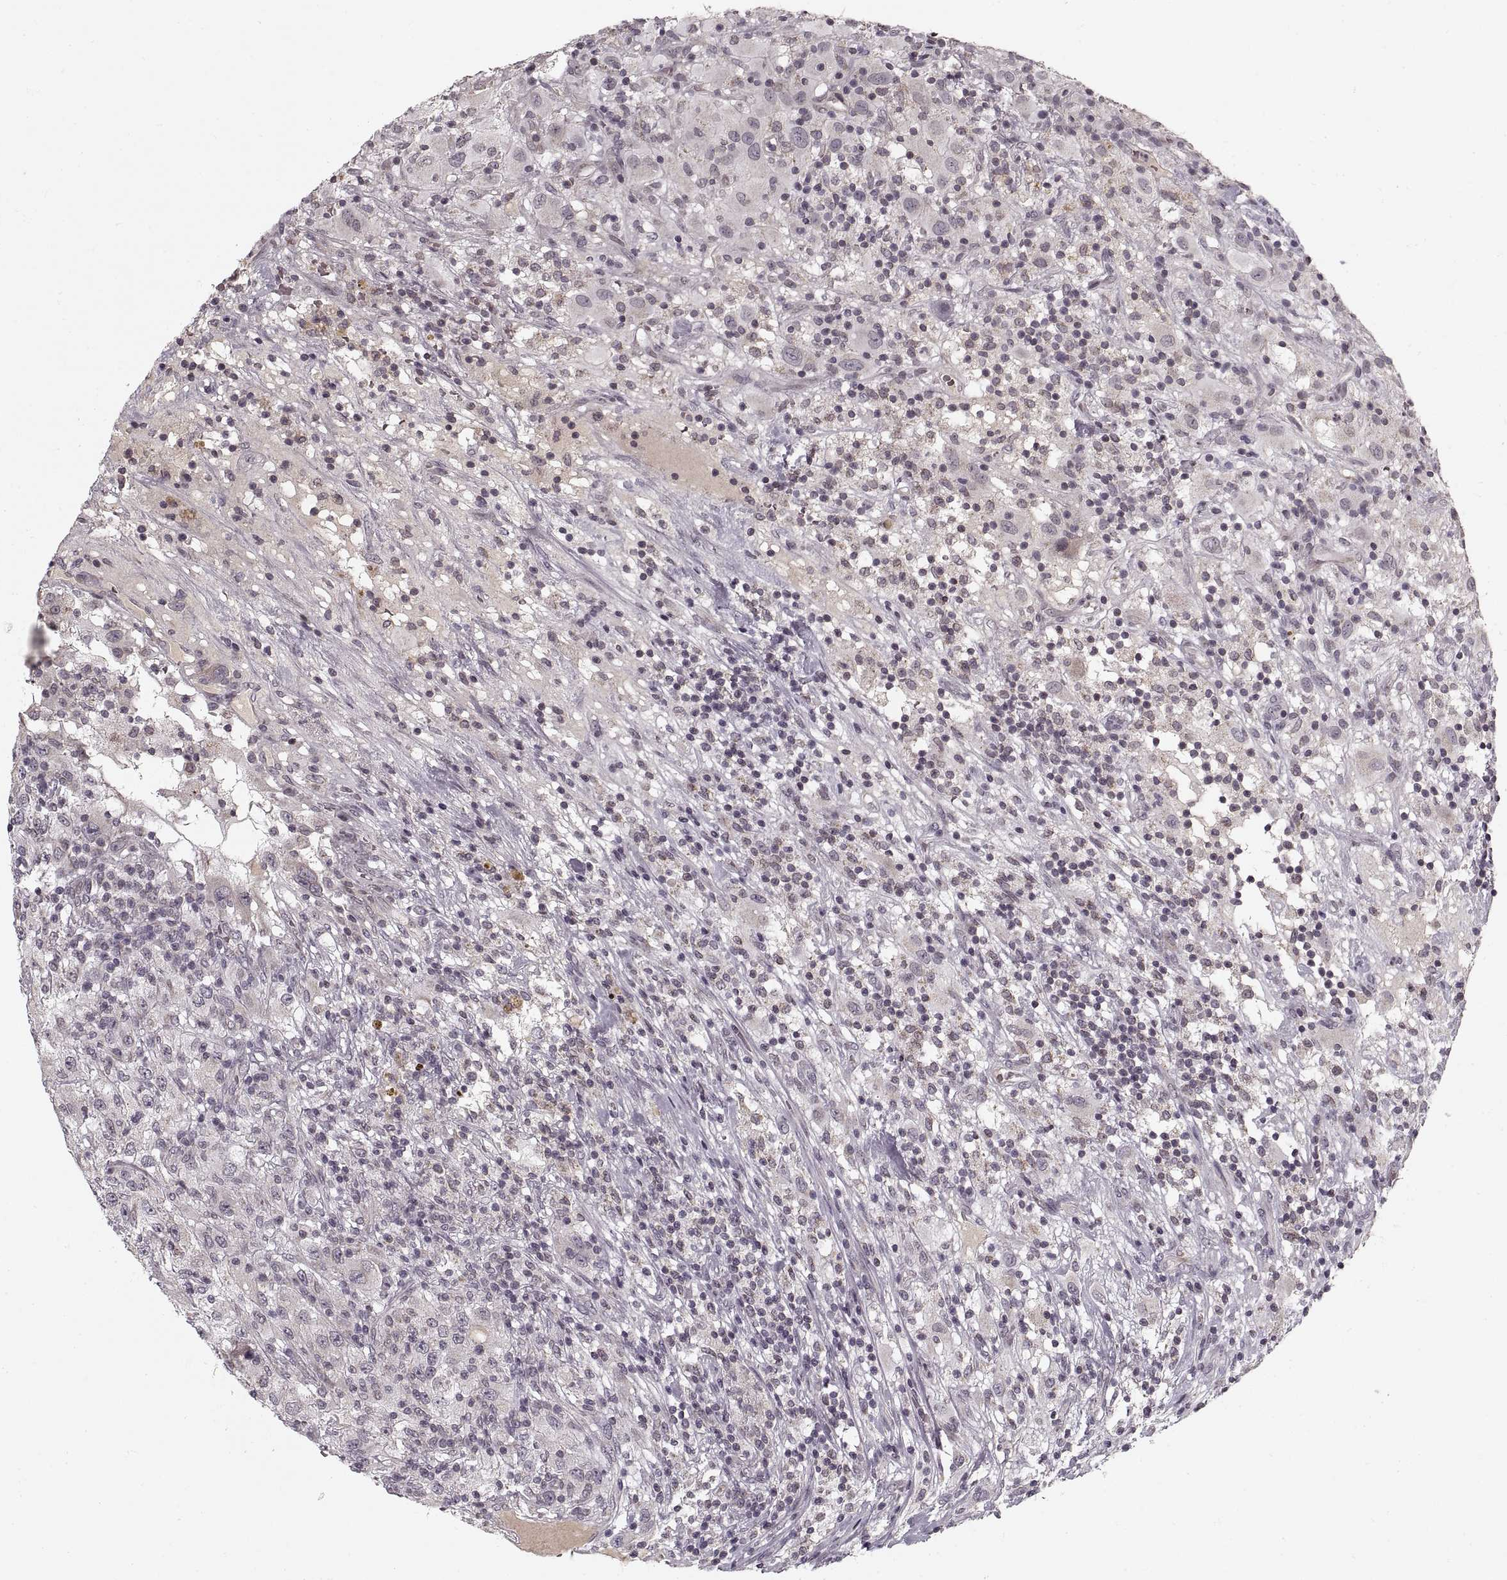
{"staining": {"intensity": "negative", "quantity": "none", "location": "none"}, "tissue": "renal cancer", "cell_type": "Tumor cells", "image_type": "cancer", "snomed": [{"axis": "morphology", "description": "Adenocarcinoma, NOS"}, {"axis": "topography", "description": "Kidney"}], "caption": "Tumor cells show no significant positivity in adenocarcinoma (renal). (DAB immunohistochemistry with hematoxylin counter stain).", "gene": "ASIC3", "patient": {"sex": "female", "age": 67}}